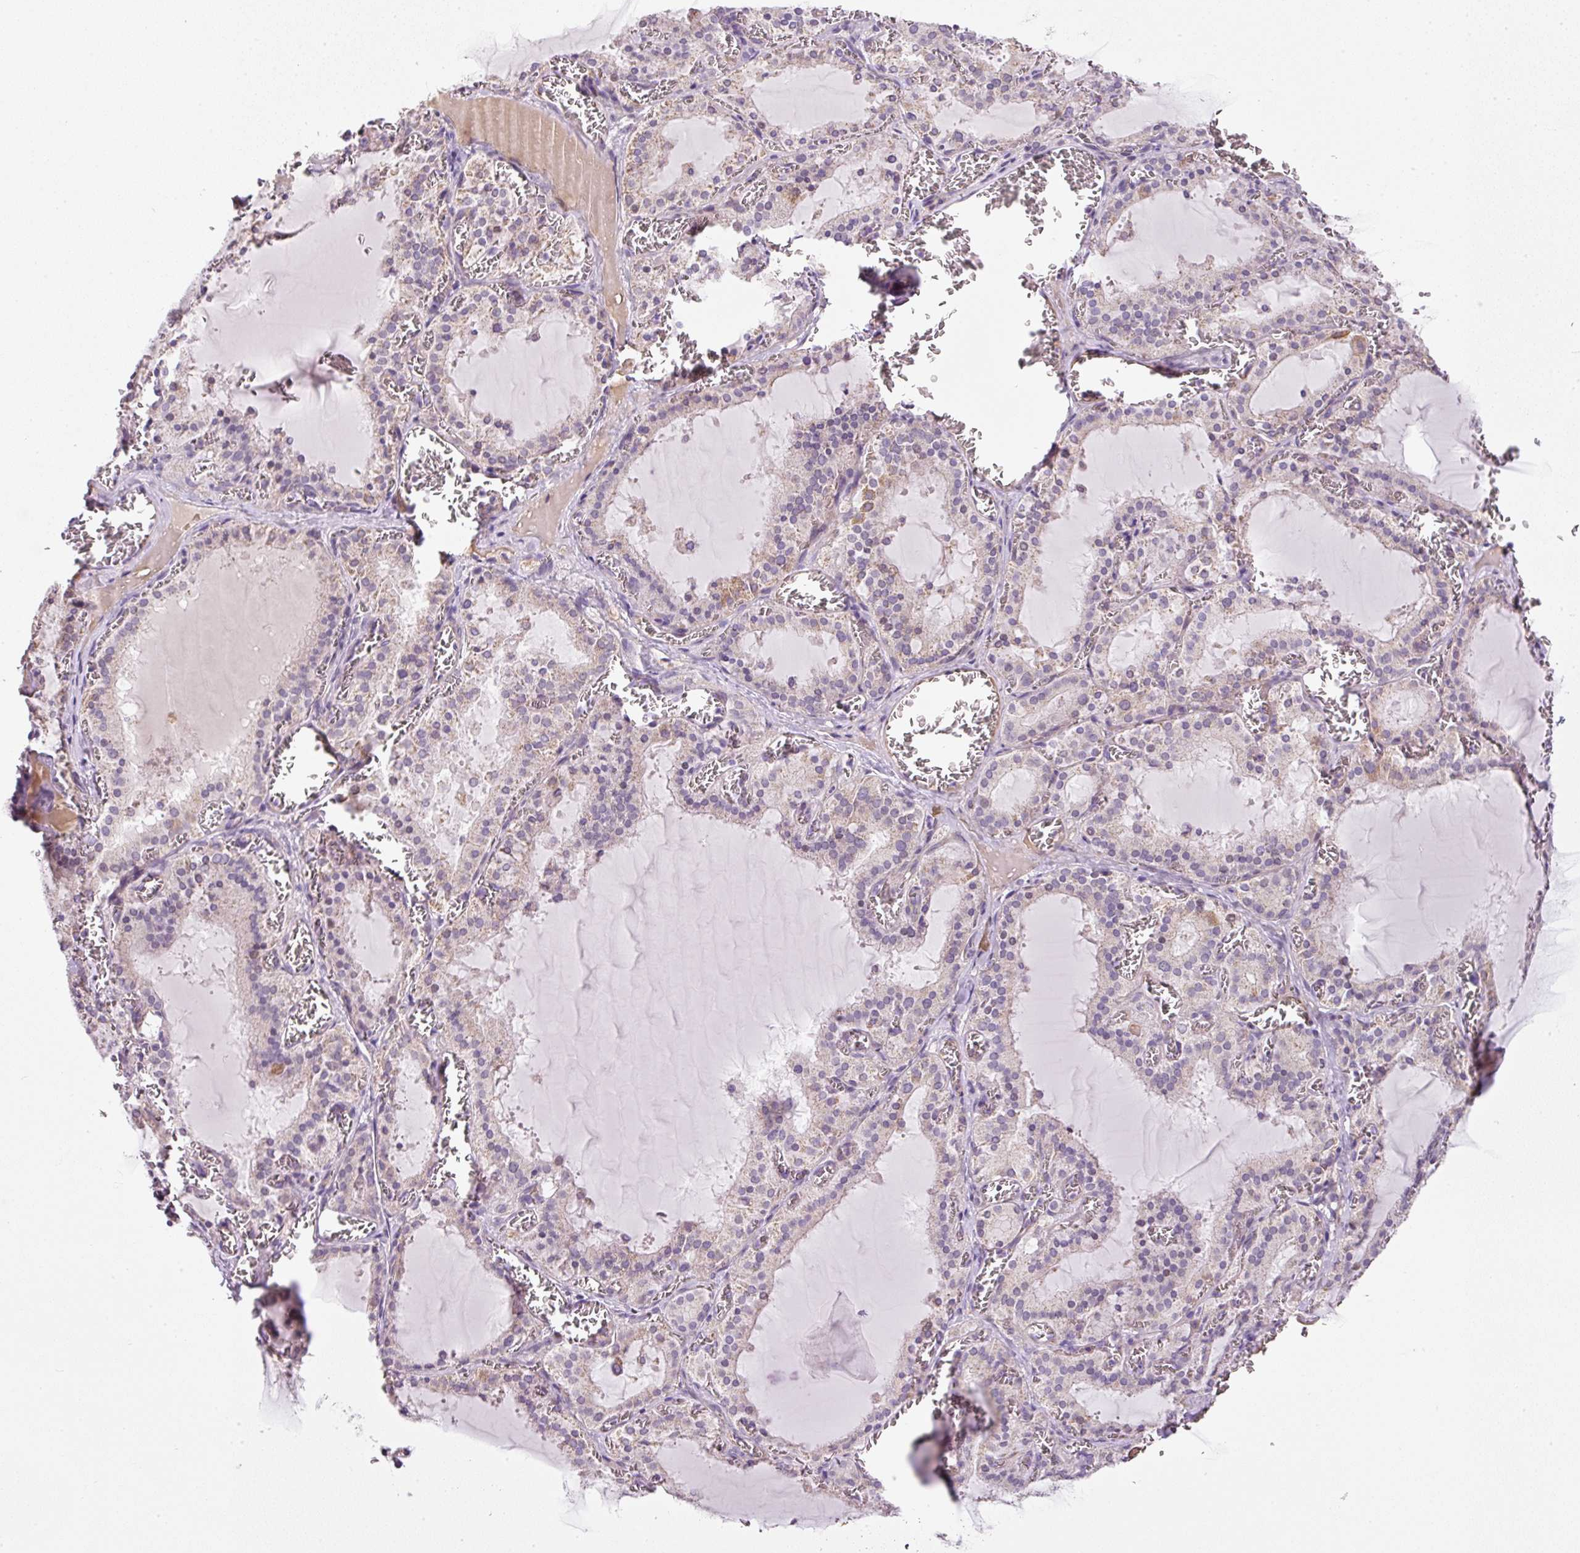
{"staining": {"intensity": "negative", "quantity": "none", "location": "none"}, "tissue": "thyroid gland", "cell_type": "Glandular cells", "image_type": "normal", "snomed": [{"axis": "morphology", "description": "Normal tissue, NOS"}, {"axis": "topography", "description": "Thyroid gland"}], "caption": "Glandular cells show no significant protein staining in normal thyroid gland.", "gene": "KPNA5", "patient": {"sex": "female", "age": 30}}